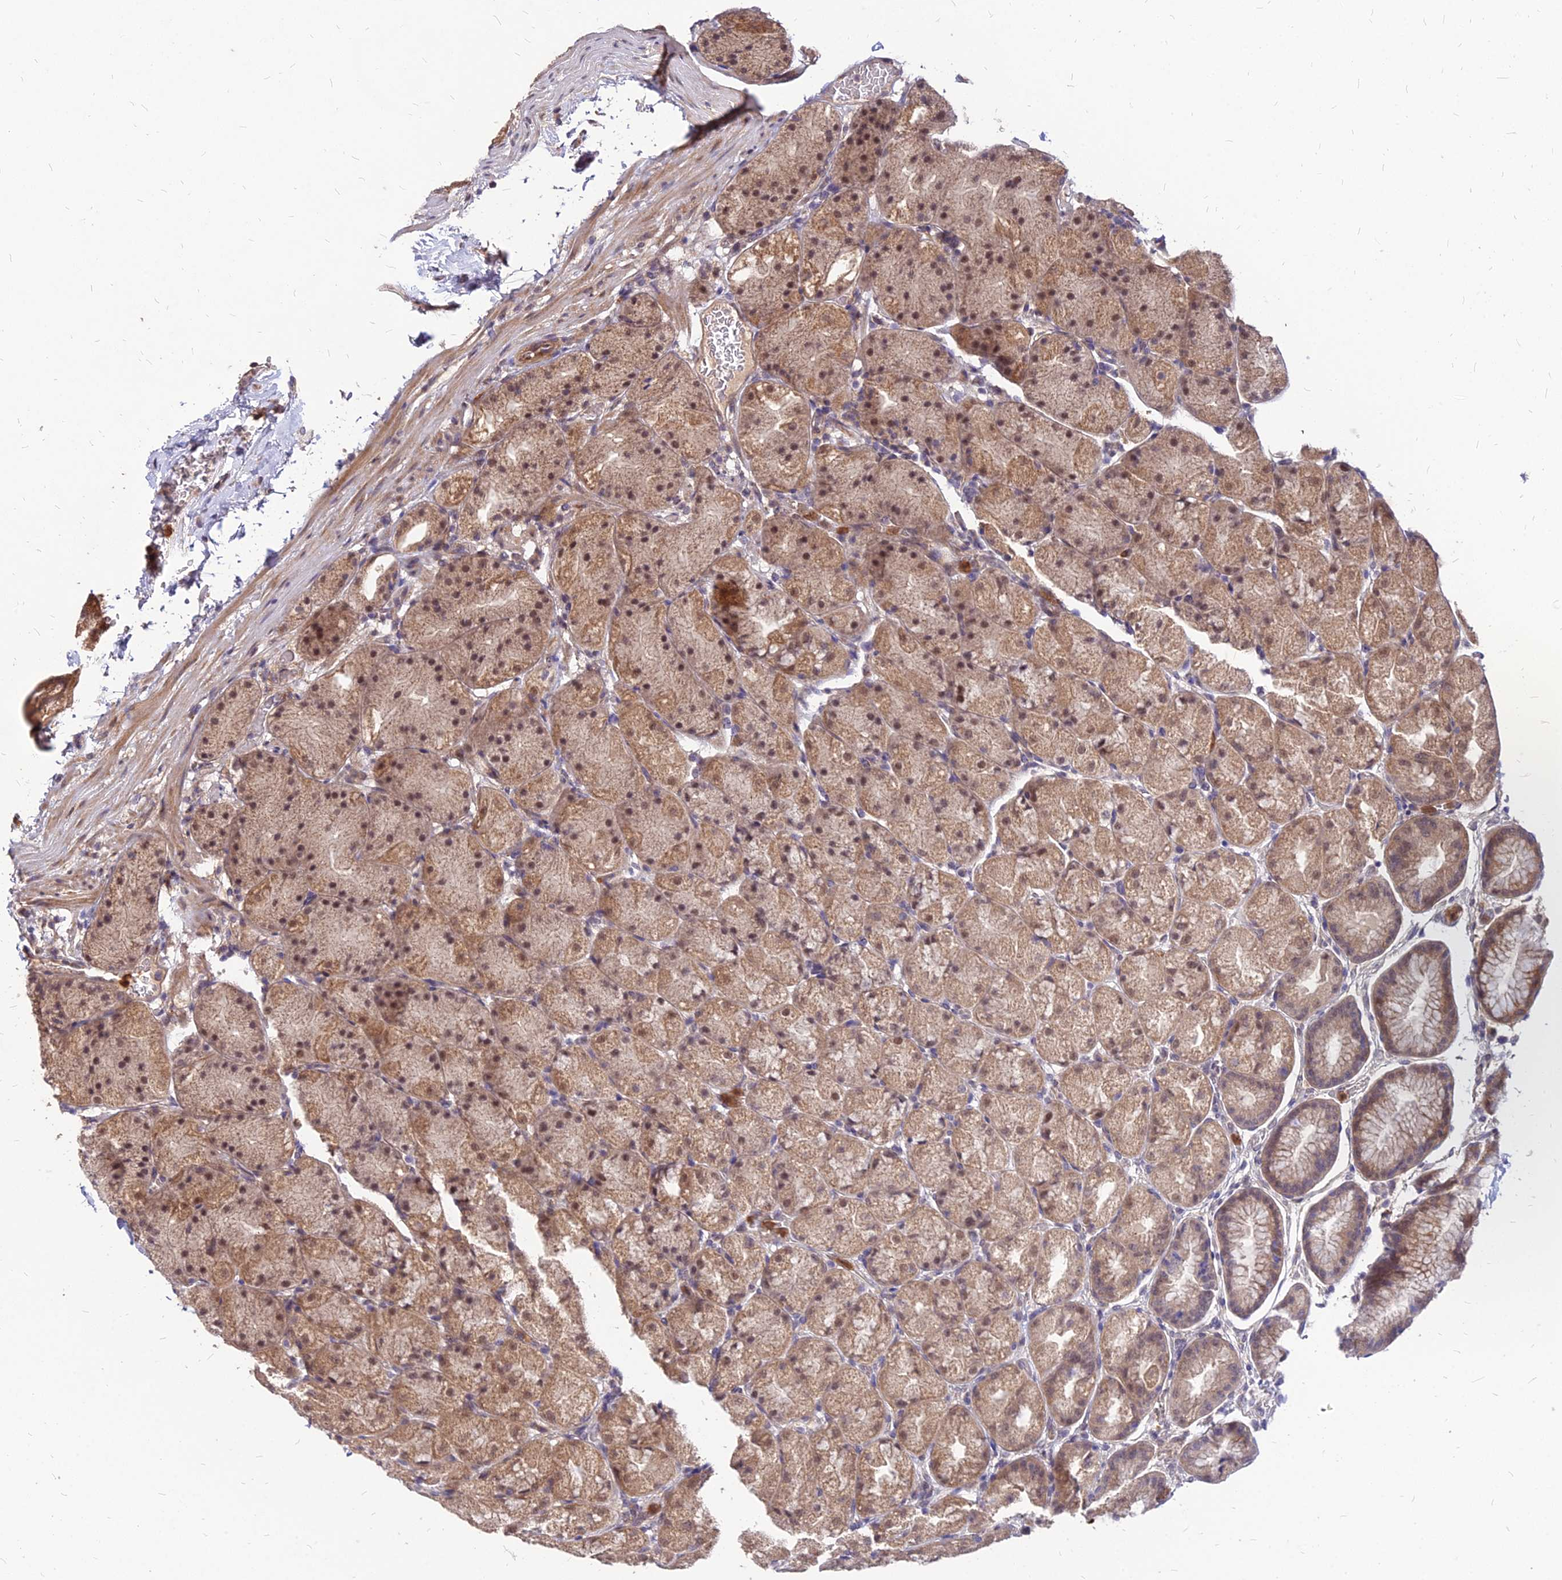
{"staining": {"intensity": "moderate", "quantity": ">75%", "location": "cytoplasmic/membranous"}, "tissue": "stomach", "cell_type": "Glandular cells", "image_type": "normal", "snomed": [{"axis": "morphology", "description": "Normal tissue, NOS"}, {"axis": "topography", "description": "Stomach, upper"}, {"axis": "topography", "description": "Stomach"}], "caption": "Immunohistochemical staining of normal human stomach reveals medium levels of moderate cytoplasmic/membranous staining in about >75% of glandular cells. (DAB (3,3'-diaminobenzidine) IHC with brightfield microscopy, high magnification).", "gene": "APBA3", "patient": {"sex": "male", "age": 48}}